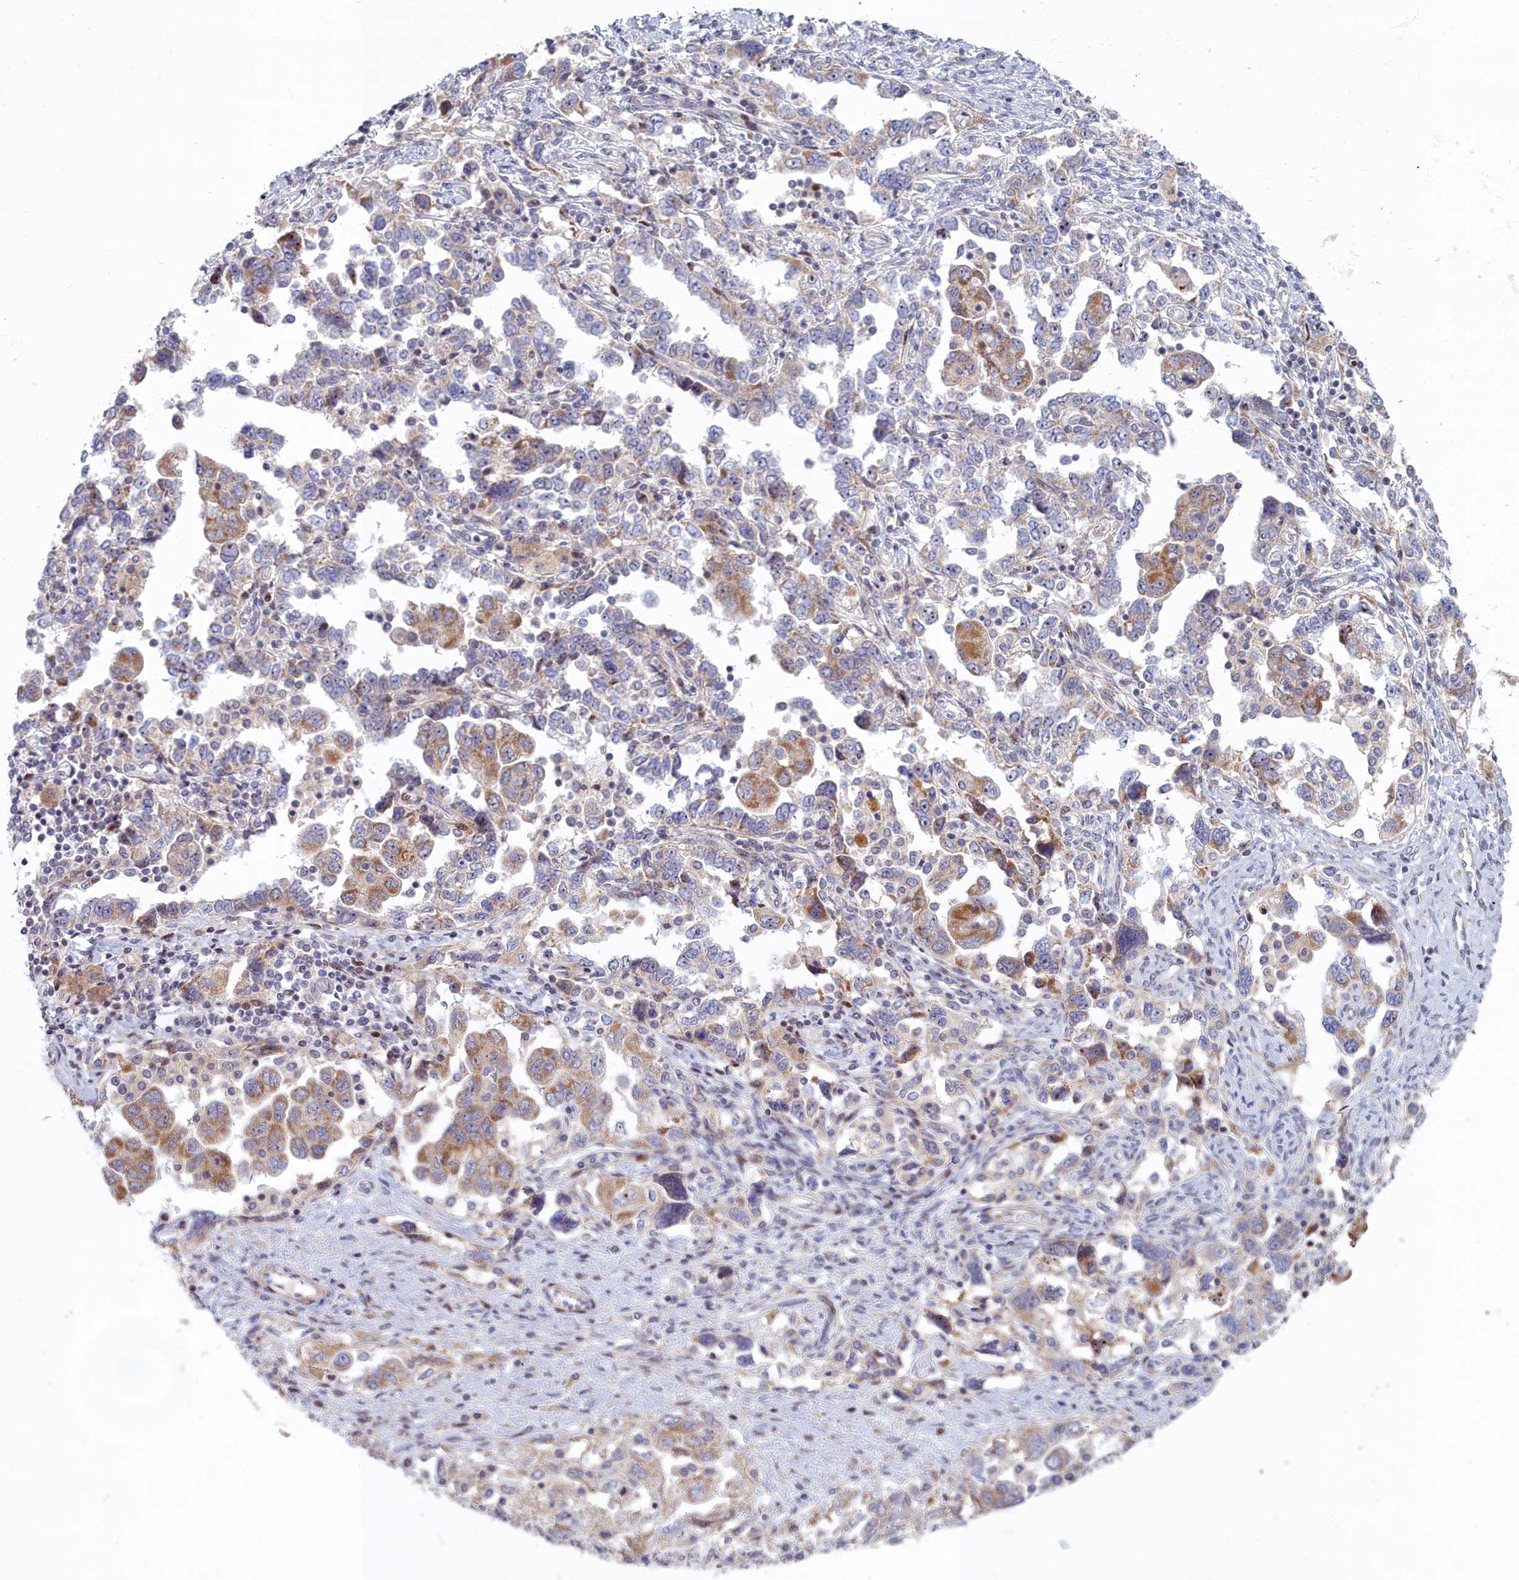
{"staining": {"intensity": "moderate", "quantity": "25%-75%", "location": "cytoplasmic/membranous"}, "tissue": "ovarian cancer", "cell_type": "Tumor cells", "image_type": "cancer", "snomed": [{"axis": "morphology", "description": "Carcinoma, NOS"}, {"axis": "morphology", "description": "Cystadenocarcinoma, serous, NOS"}, {"axis": "topography", "description": "Ovary"}], "caption": "IHC image of neoplastic tissue: ovarian carcinoma stained using IHC shows medium levels of moderate protein expression localized specifically in the cytoplasmic/membranous of tumor cells, appearing as a cytoplasmic/membranous brown color.", "gene": "C15orf40", "patient": {"sex": "female", "age": 69}}